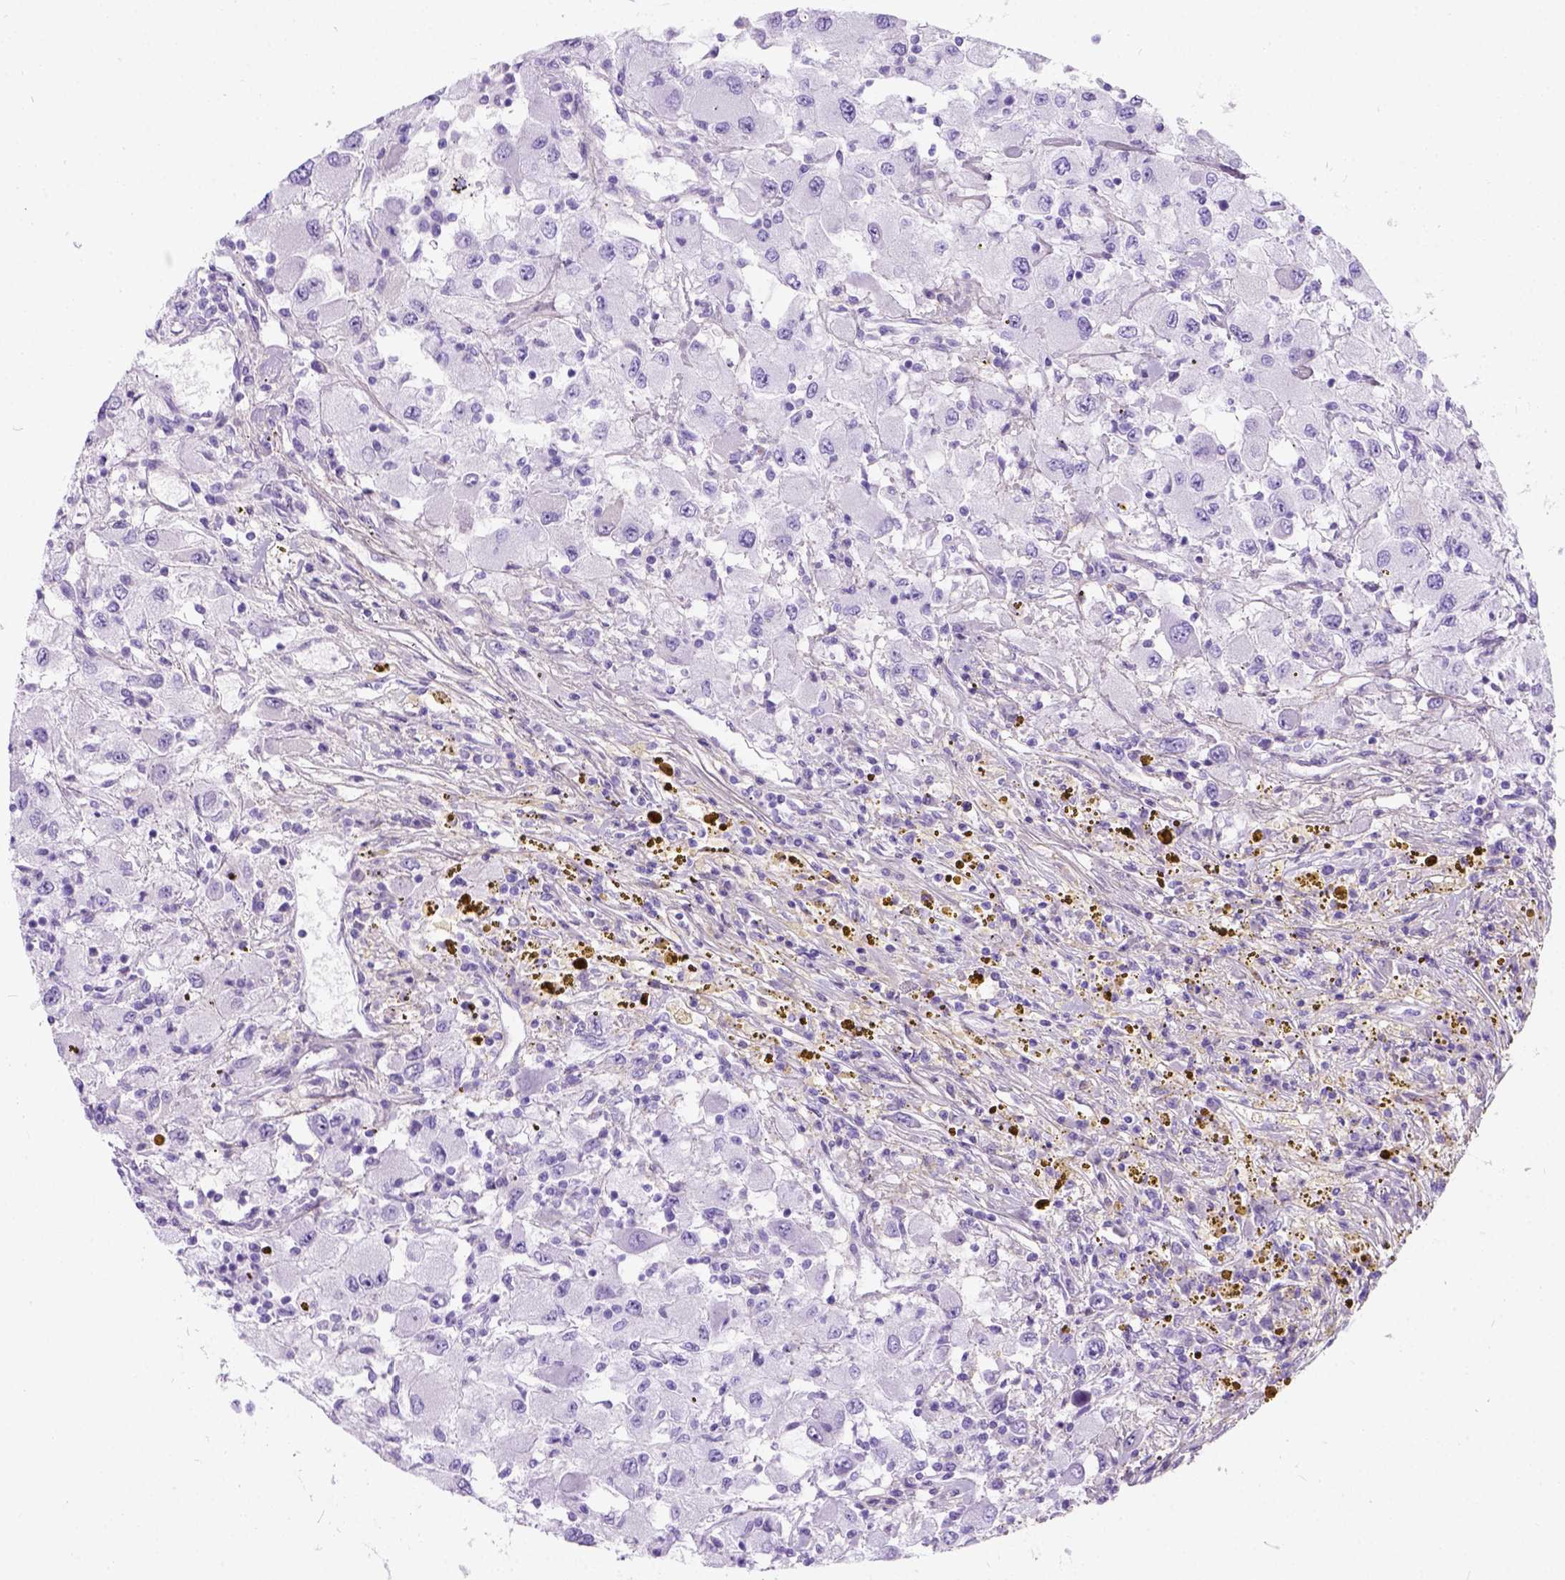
{"staining": {"intensity": "negative", "quantity": "none", "location": "none"}, "tissue": "renal cancer", "cell_type": "Tumor cells", "image_type": "cancer", "snomed": [{"axis": "morphology", "description": "Adenocarcinoma, NOS"}, {"axis": "topography", "description": "Kidney"}], "caption": "IHC photomicrograph of human adenocarcinoma (renal) stained for a protein (brown), which shows no expression in tumor cells.", "gene": "C7orf57", "patient": {"sex": "female", "age": 67}}